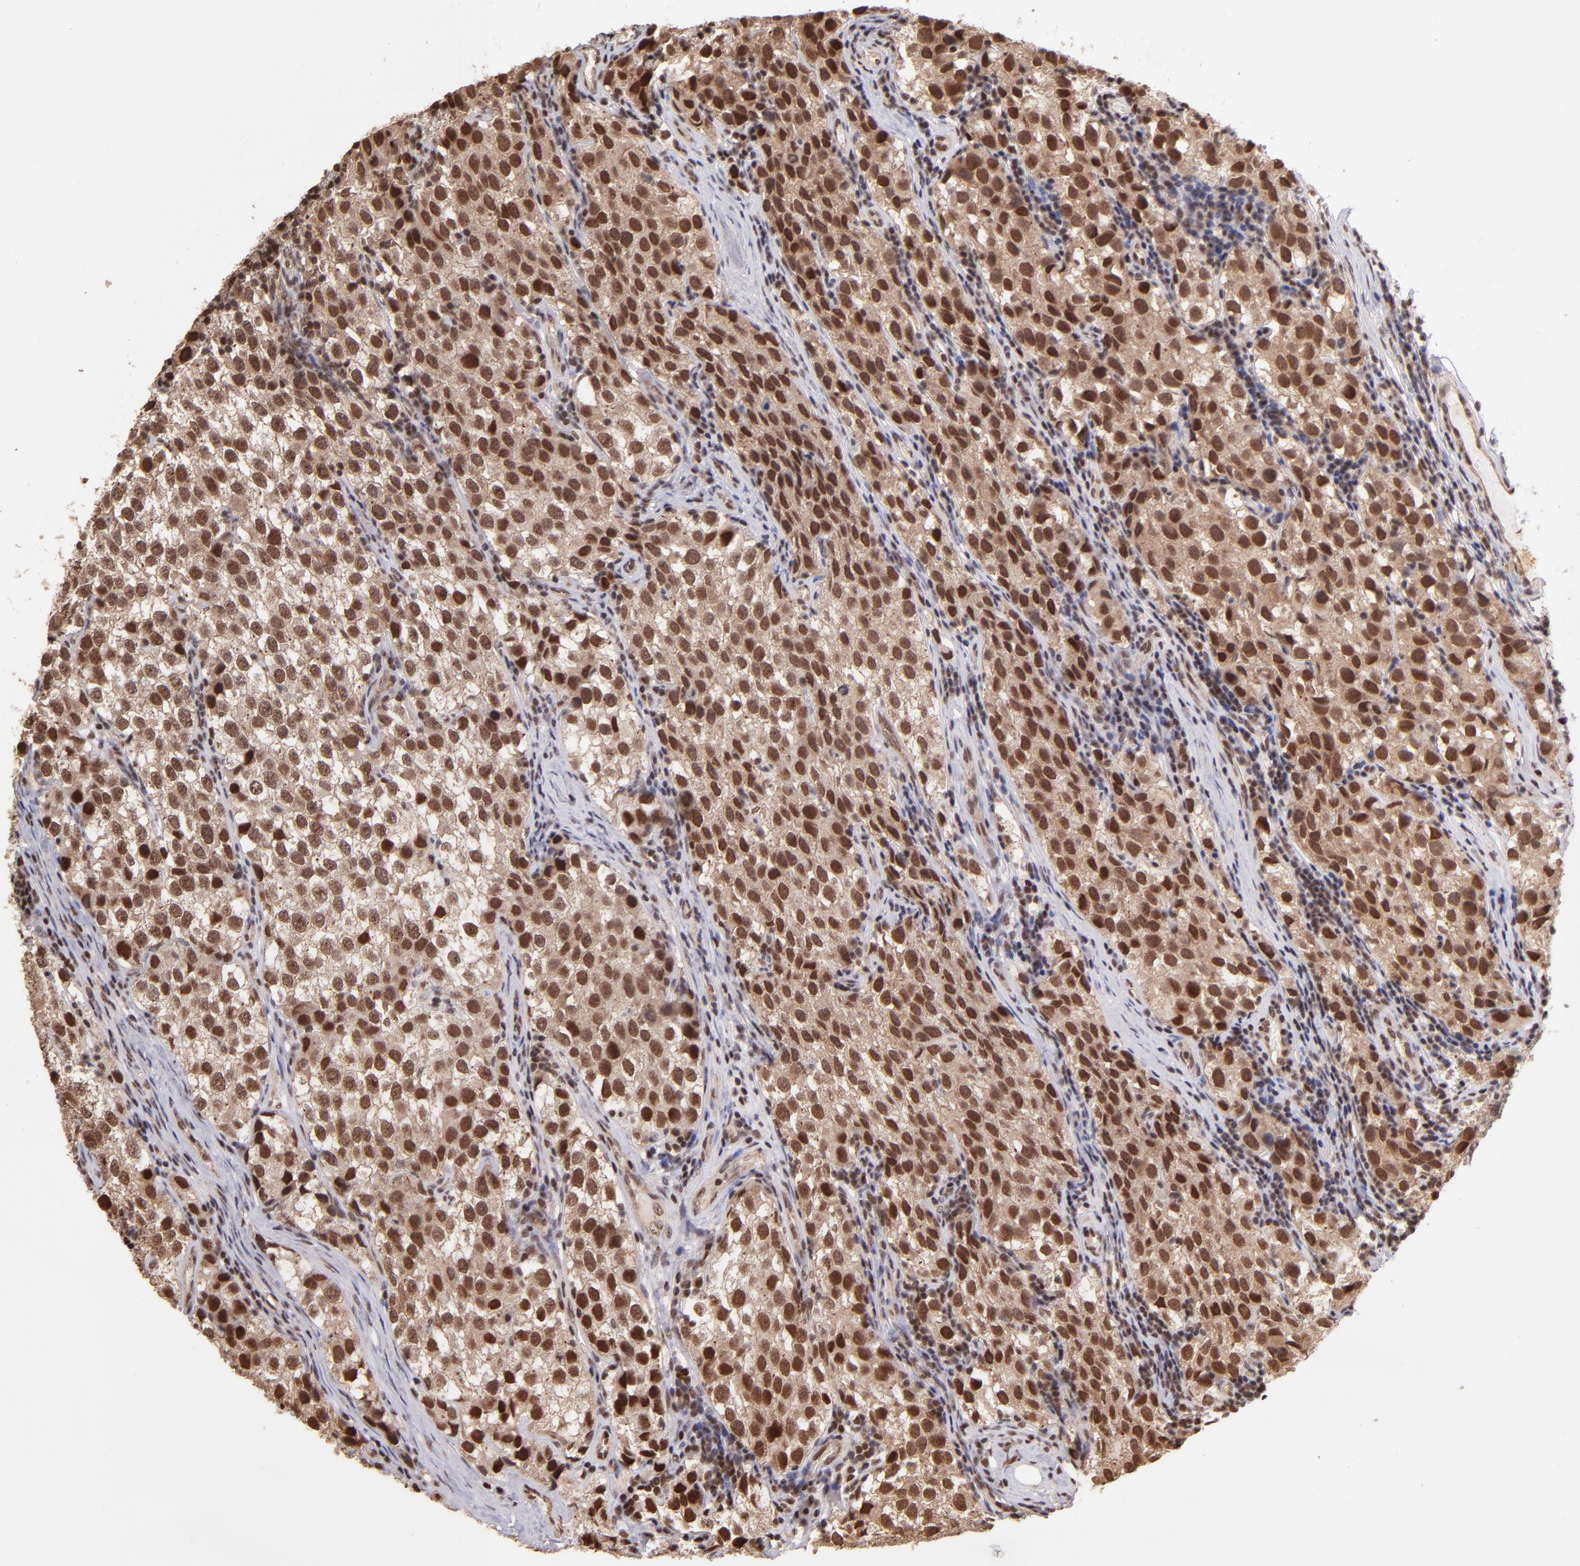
{"staining": {"intensity": "strong", "quantity": ">75%", "location": "cytoplasmic/membranous,nuclear"}, "tissue": "testis cancer", "cell_type": "Tumor cells", "image_type": "cancer", "snomed": [{"axis": "morphology", "description": "Seminoma, NOS"}, {"axis": "topography", "description": "Testis"}], "caption": "This is an image of IHC staining of seminoma (testis), which shows strong expression in the cytoplasmic/membranous and nuclear of tumor cells.", "gene": "TERF2", "patient": {"sex": "male", "age": 39}}